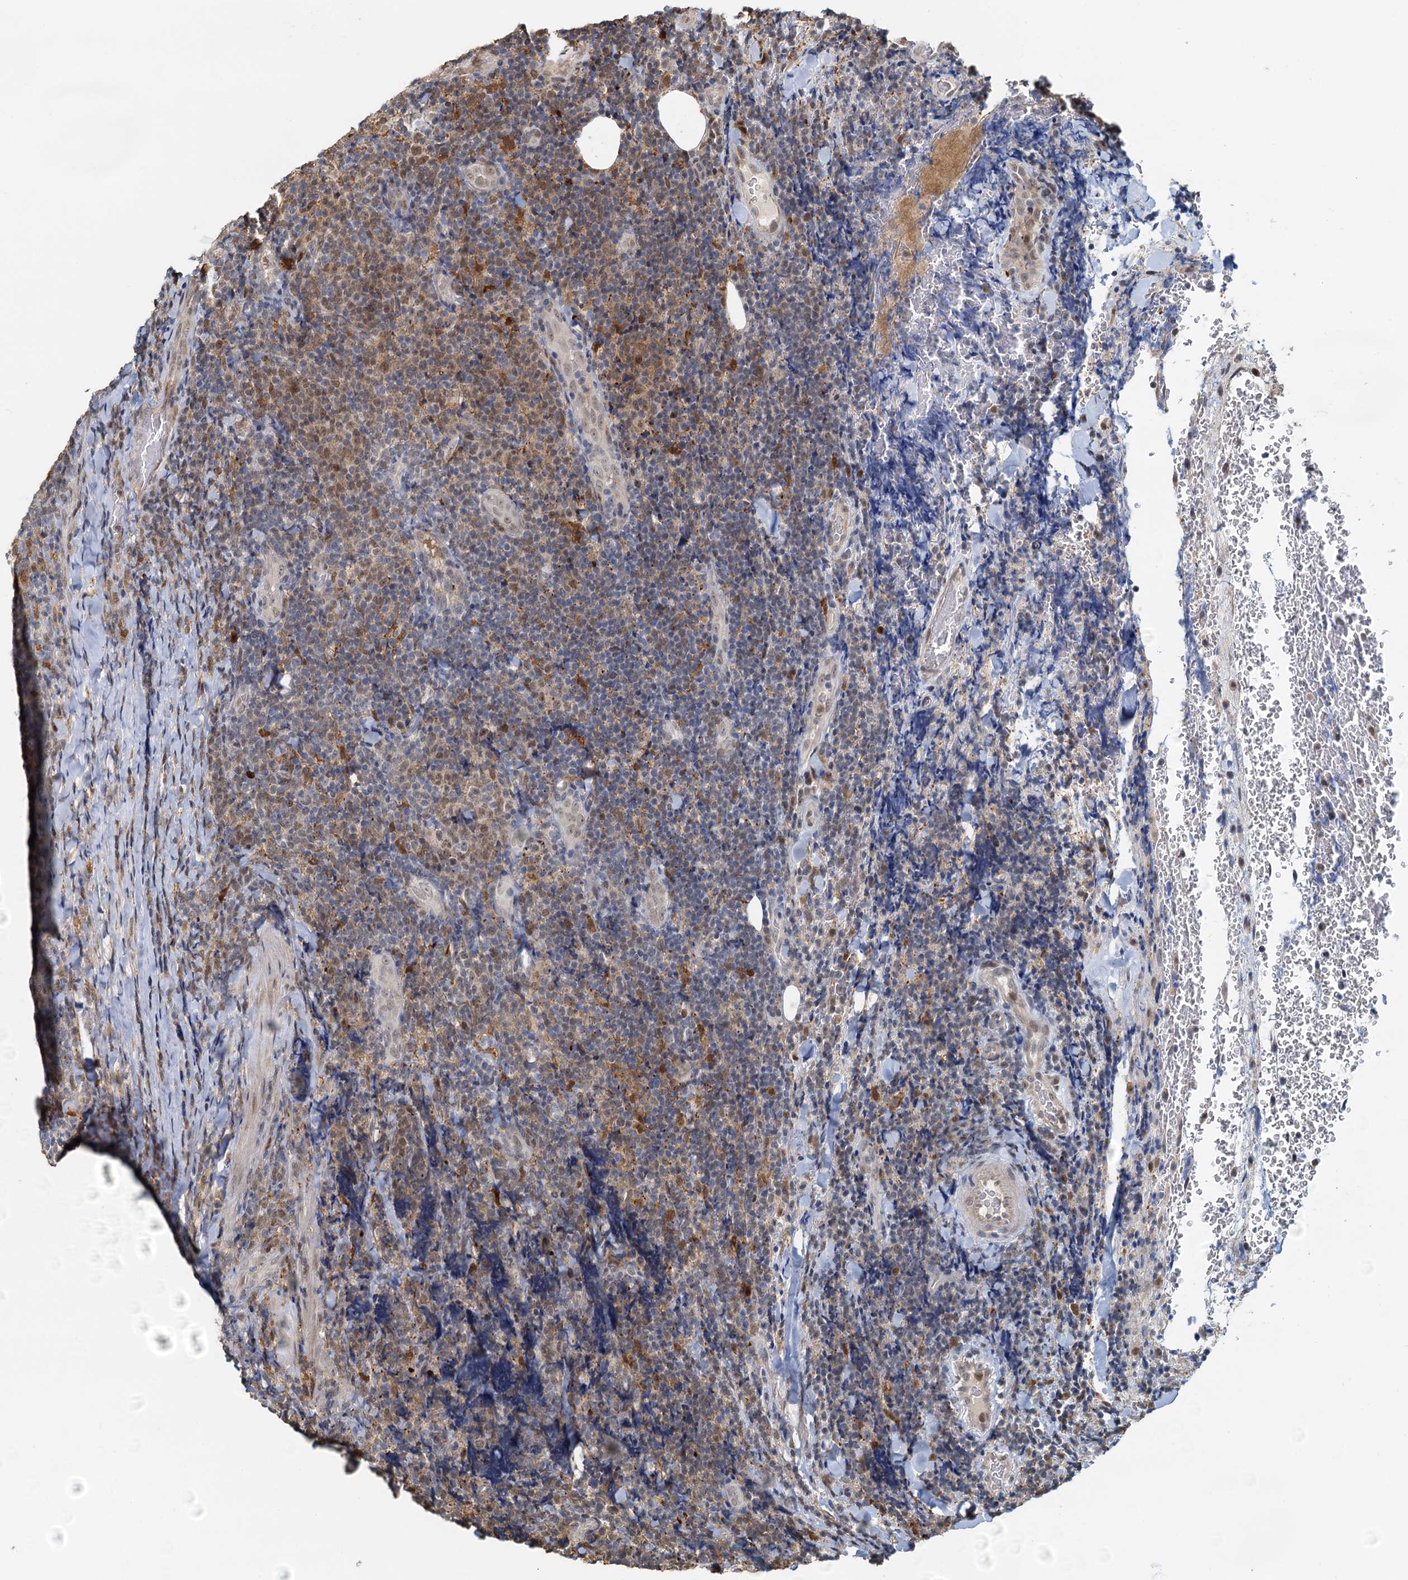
{"staining": {"intensity": "moderate", "quantity": "<25%", "location": "cytoplasmic/membranous"}, "tissue": "lymphoma", "cell_type": "Tumor cells", "image_type": "cancer", "snomed": [{"axis": "morphology", "description": "Malignant lymphoma, non-Hodgkin's type, Low grade"}, {"axis": "topography", "description": "Lymph node"}], "caption": "Low-grade malignant lymphoma, non-Hodgkin's type stained for a protein (brown) displays moderate cytoplasmic/membranous positive positivity in about <25% of tumor cells.", "gene": "SPINDOC", "patient": {"sex": "male", "age": 66}}